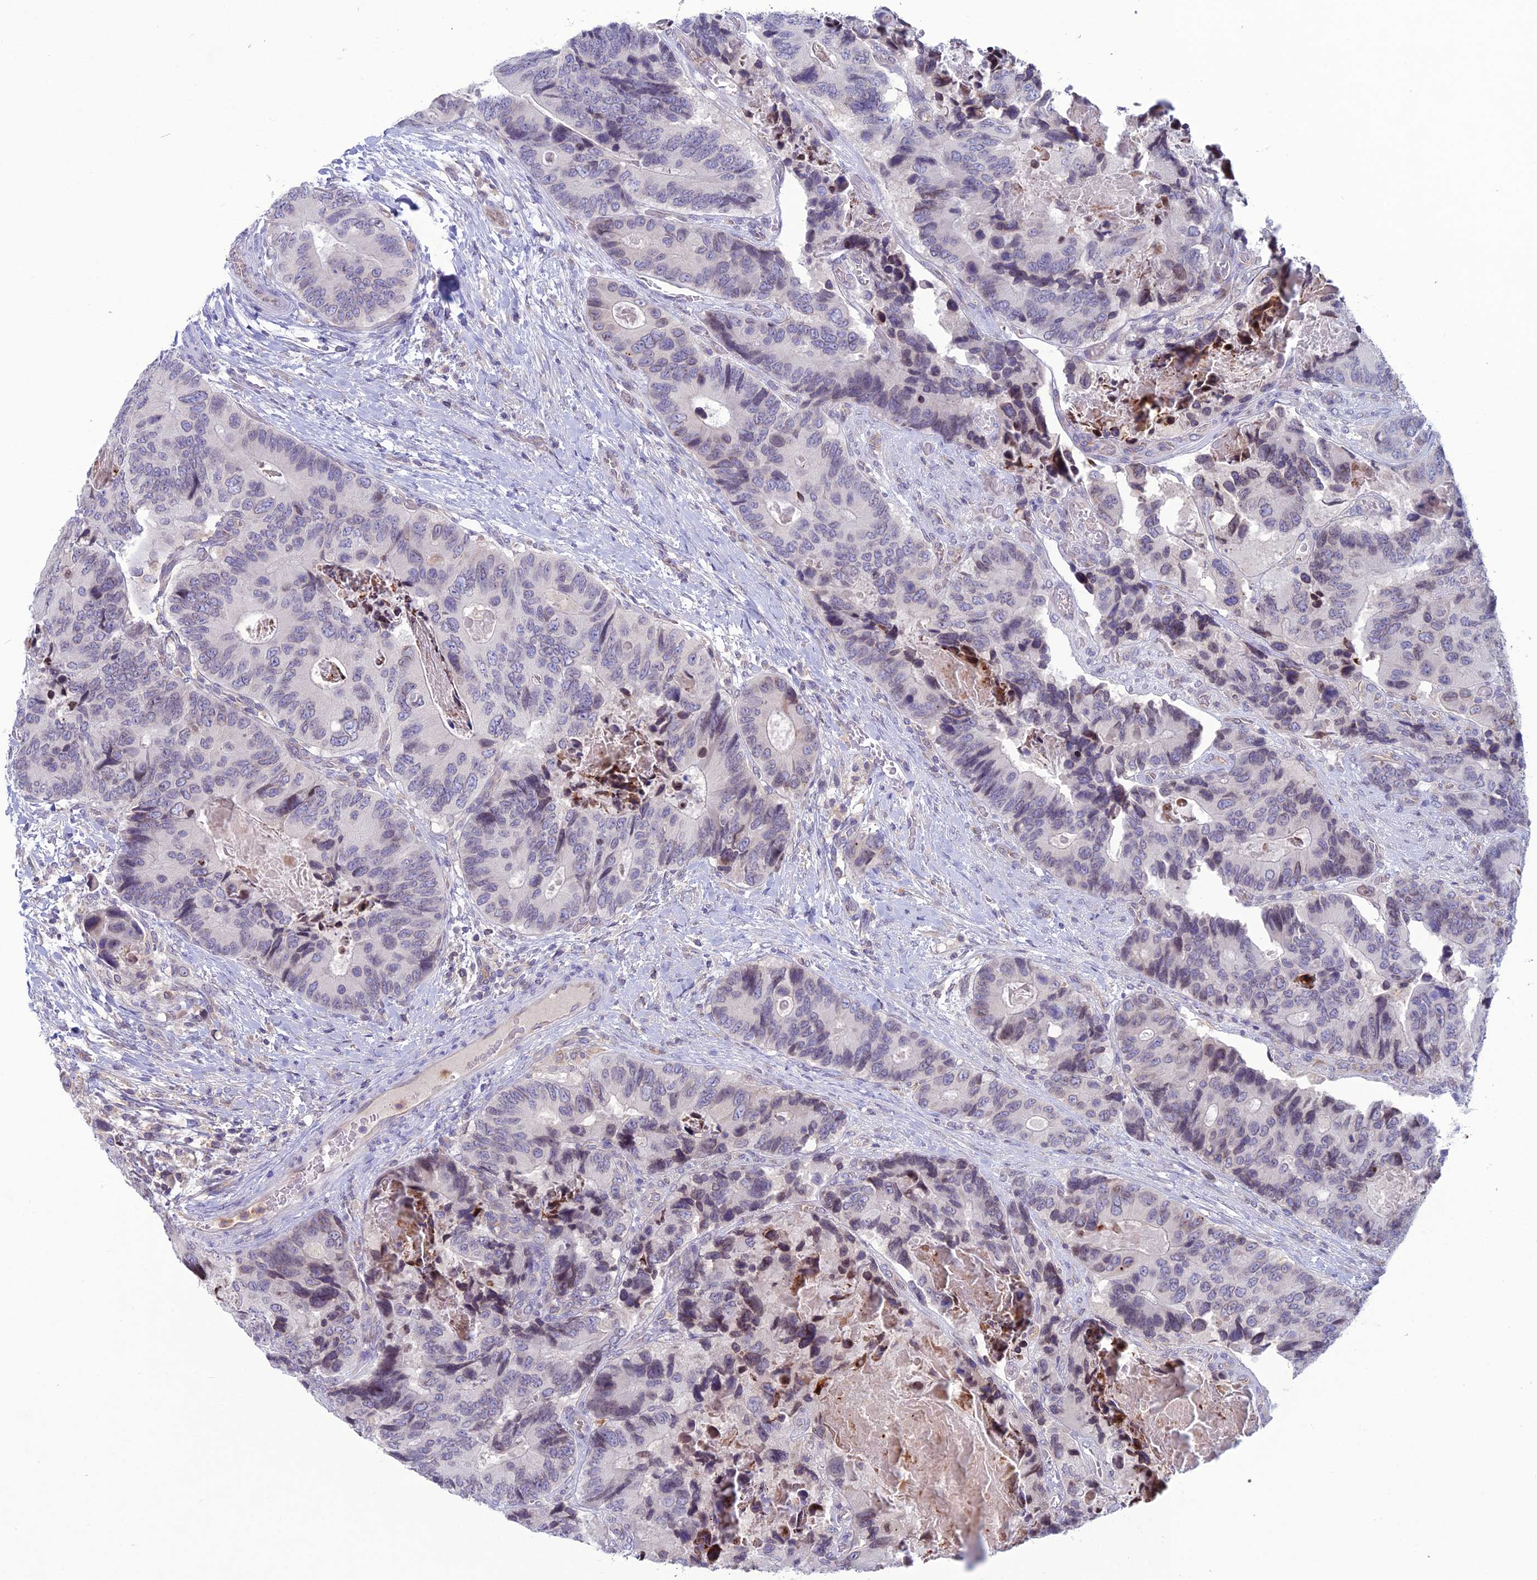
{"staining": {"intensity": "weak", "quantity": "<25%", "location": "nuclear"}, "tissue": "colorectal cancer", "cell_type": "Tumor cells", "image_type": "cancer", "snomed": [{"axis": "morphology", "description": "Adenocarcinoma, NOS"}, {"axis": "topography", "description": "Colon"}], "caption": "Immunohistochemical staining of colorectal cancer (adenocarcinoma) displays no significant staining in tumor cells.", "gene": "WDR46", "patient": {"sex": "male", "age": 84}}